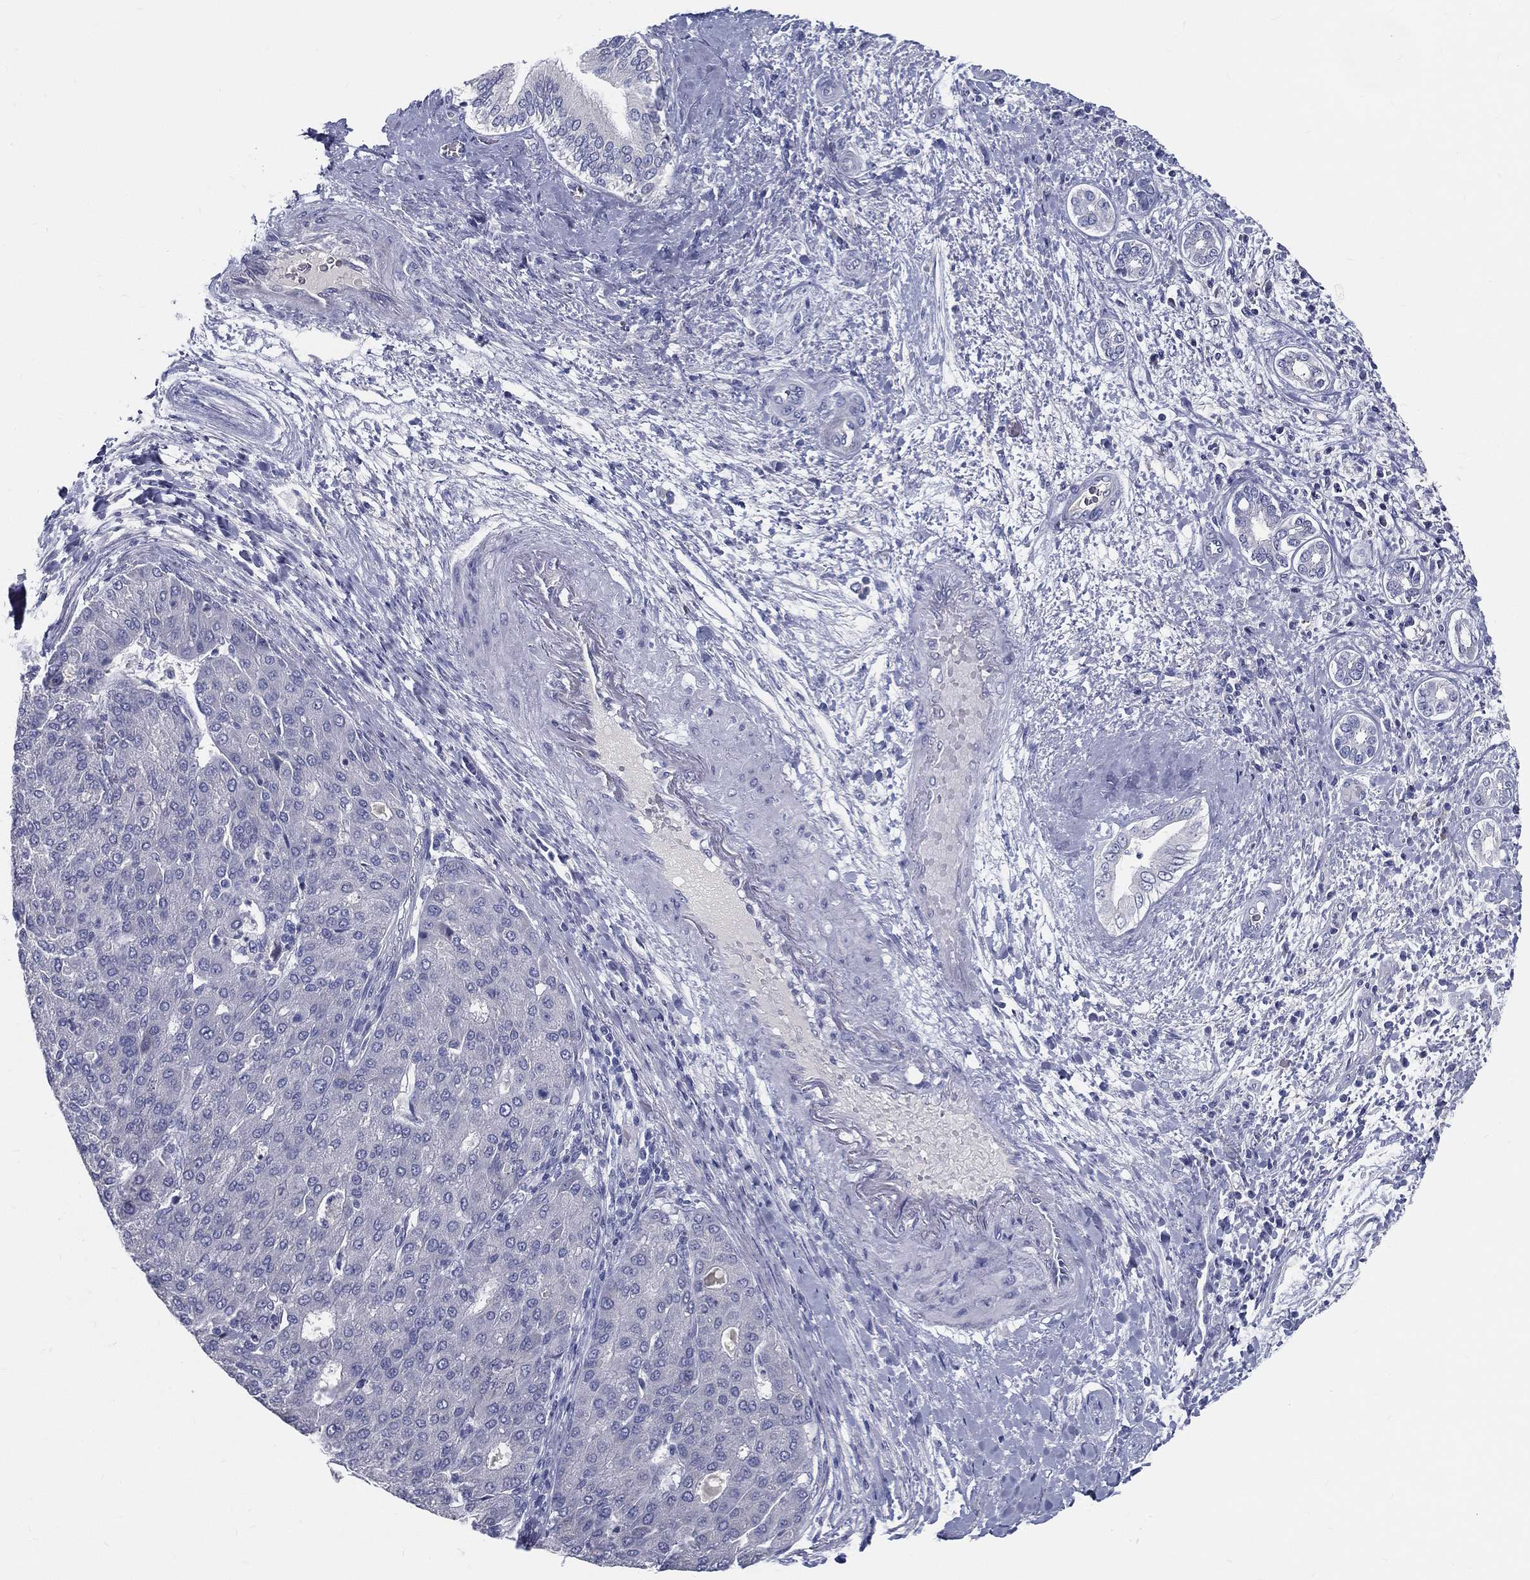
{"staining": {"intensity": "negative", "quantity": "none", "location": "none"}, "tissue": "liver cancer", "cell_type": "Tumor cells", "image_type": "cancer", "snomed": [{"axis": "morphology", "description": "Carcinoma, Hepatocellular, NOS"}, {"axis": "topography", "description": "Liver"}], "caption": "DAB immunohistochemical staining of human liver cancer (hepatocellular carcinoma) displays no significant positivity in tumor cells. (DAB (3,3'-diaminobenzidine) immunohistochemistry with hematoxylin counter stain).", "gene": "STS", "patient": {"sex": "male", "age": 65}}